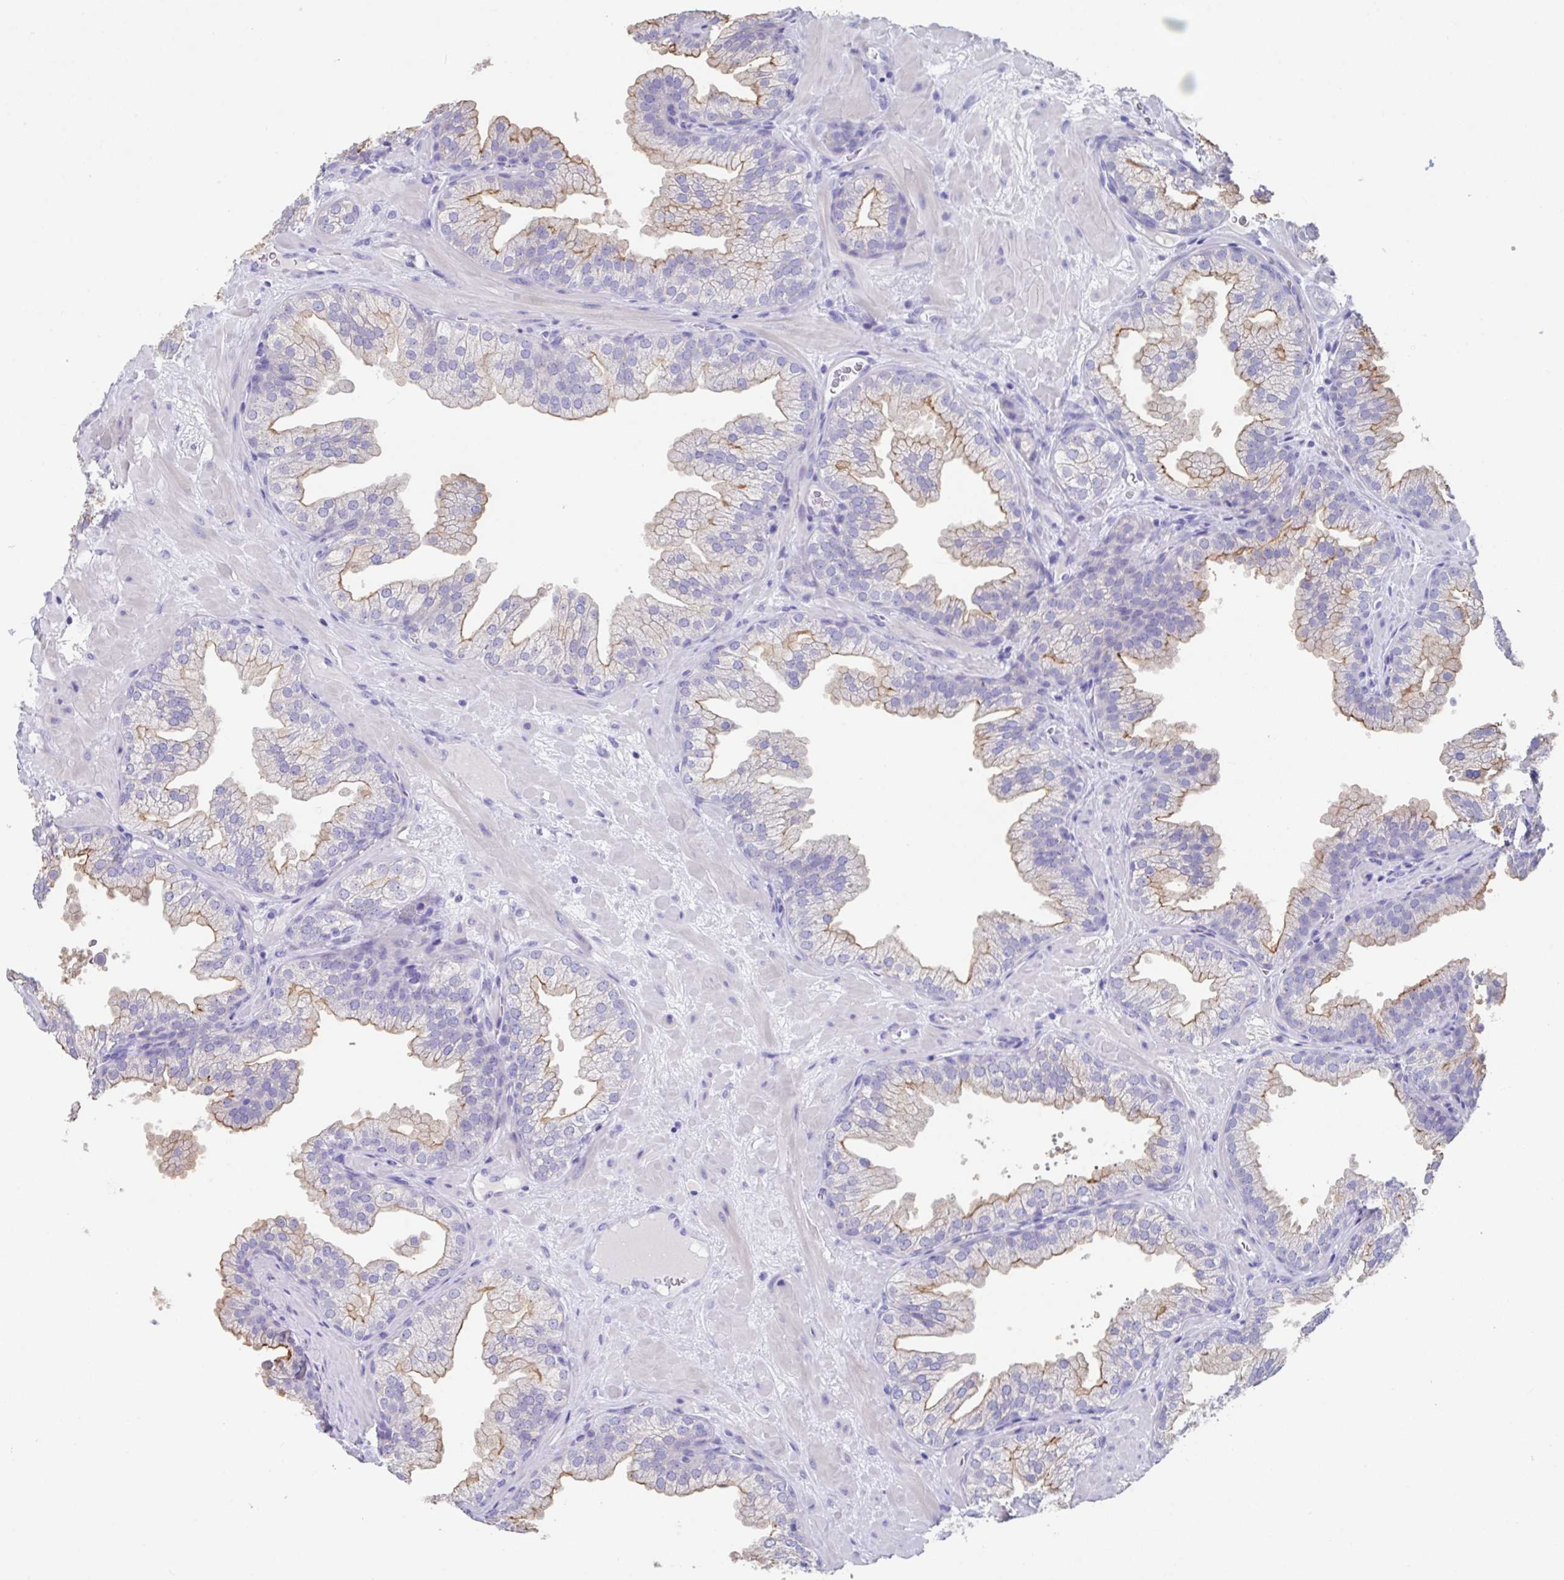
{"staining": {"intensity": "moderate", "quantity": ">75%", "location": "cytoplasmic/membranous"}, "tissue": "prostate", "cell_type": "Glandular cells", "image_type": "normal", "snomed": [{"axis": "morphology", "description": "Normal tissue, NOS"}, {"axis": "topography", "description": "Prostate"}], "caption": "Unremarkable prostate reveals moderate cytoplasmic/membranous expression in about >75% of glandular cells (brown staining indicates protein expression, while blue staining denotes nuclei)..", "gene": "SLC44A4", "patient": {"sex": "male", "age": 37}}